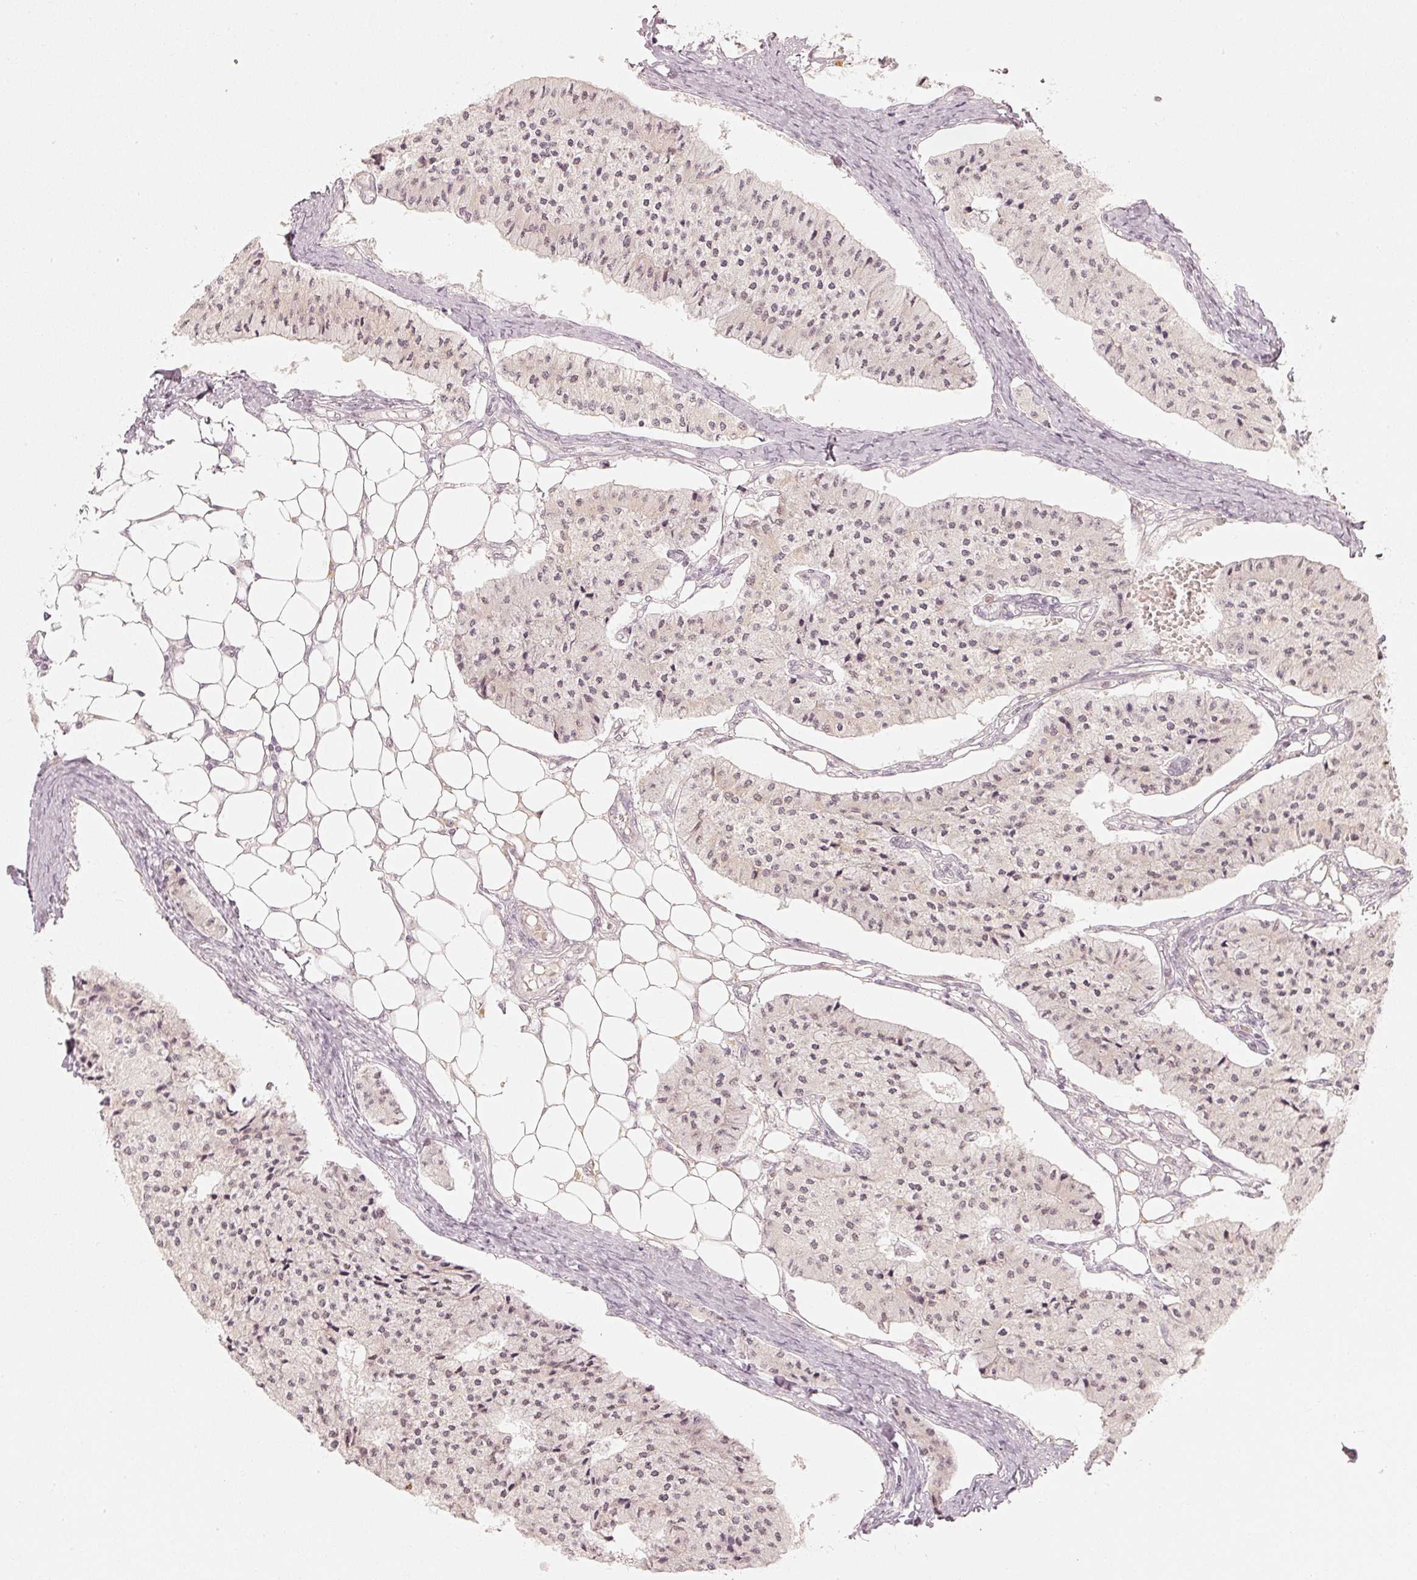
{"staining": {"intensity": "weak", "quantity": ">75%", "location": "nuclear"}, "tissue": "carcinoid", "cell_type": "Tumor cells", "image_type": "cancer", "snomed": [{"axis": "morphology", "description": "Carcinoid, malignant, NOS"}, {"axis": "topography", "description": "Colon"}], "caption": "Carcinoid (malignant) was stained to show a protein in brown. There is low levels of weak nuclear positivity in about >75% of tumor cells. (IHC, brightfield microscopy, high magnification).", "gene": "PPP1R10", "patient": {"sex": "female", "age": 52}}